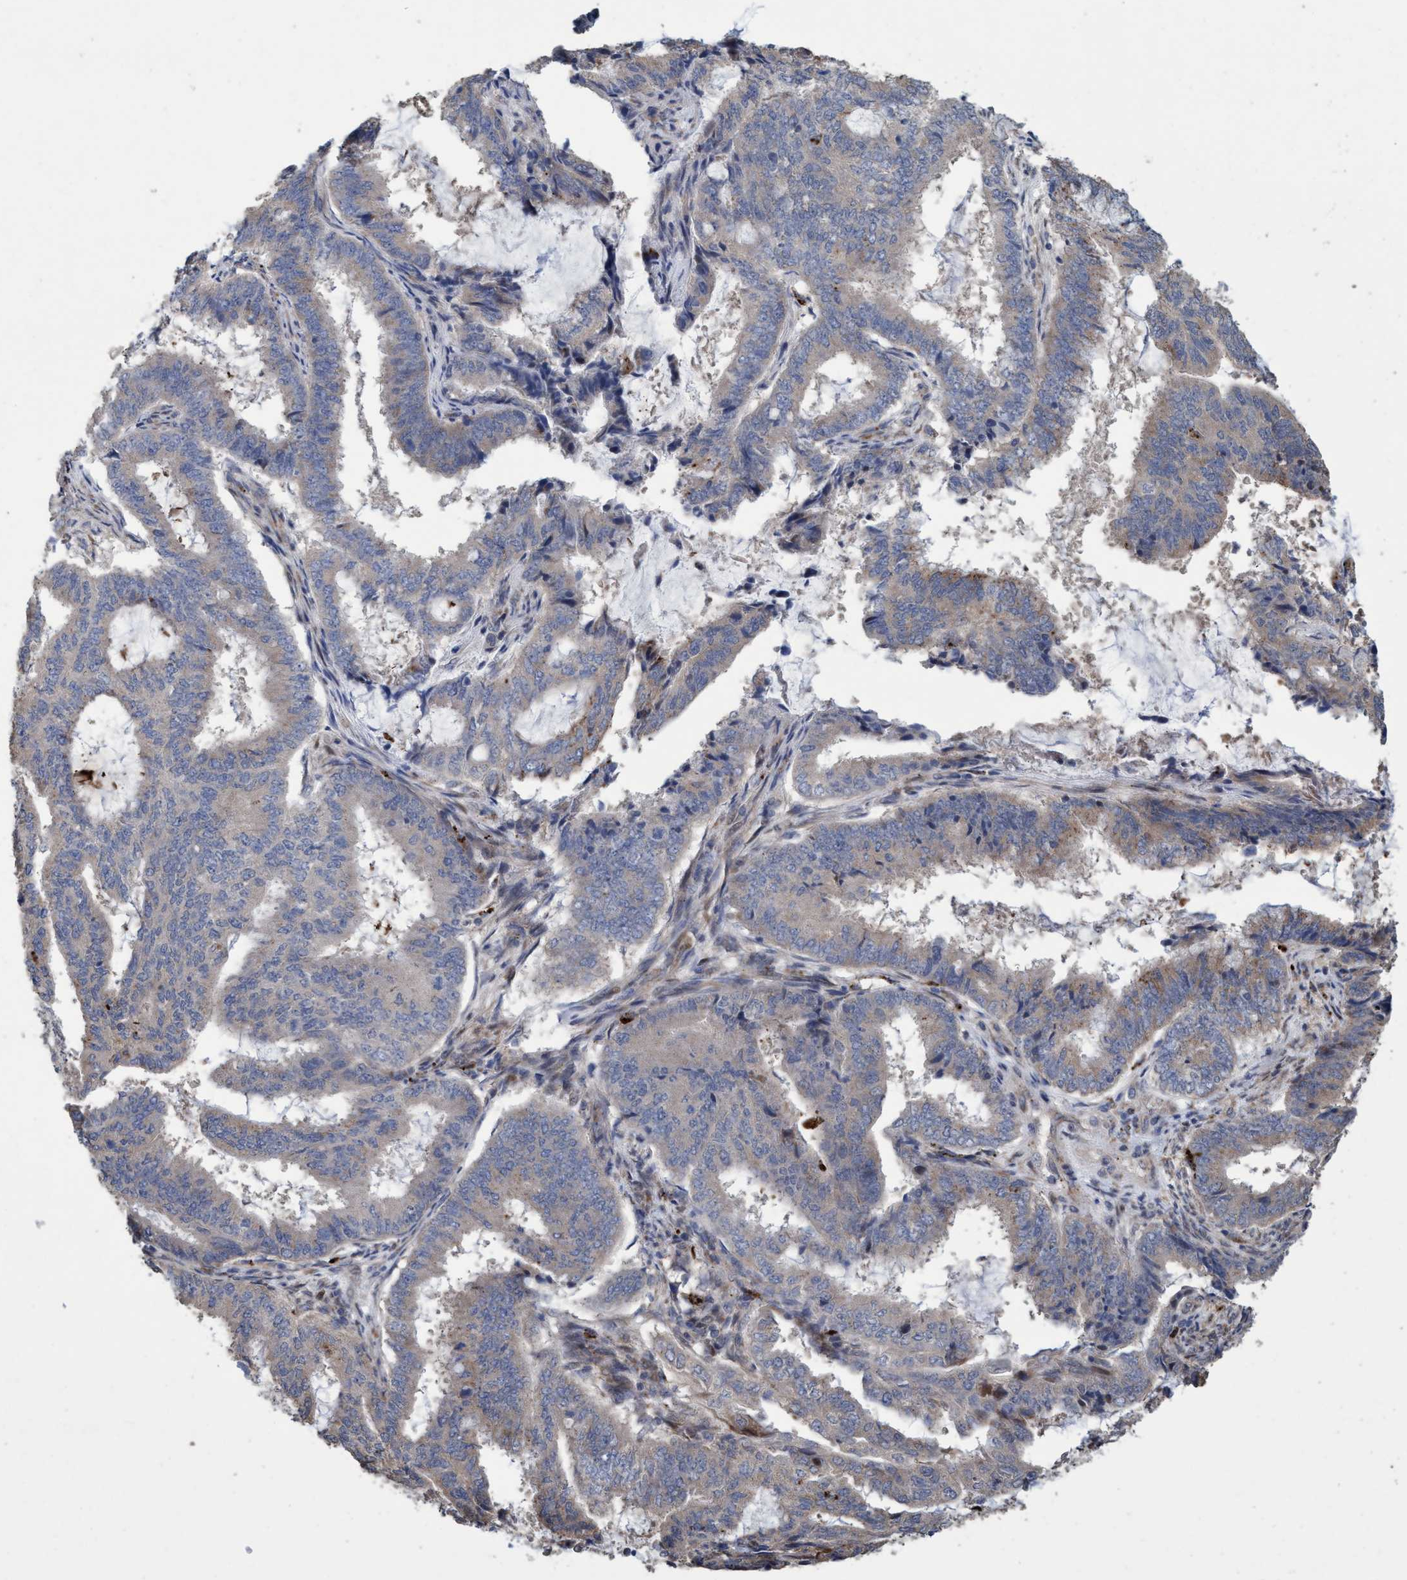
{"staining": {"intensity": "negative", "quantity": "none", "location": "none"}, "tissue": "endometrial cancer", "cell_type": "Tumor cells", "image_type": "cancer", "snomed": [{"axis": "morphology", "description": "Adenocarcinoma, NOS"}, {"axis": "topography", "description": "Endometrium"}], "caption": "Micrograph shows no protein expression in tumor cells of adenocarcinoma (endometrial) tissue.", "gene": "BBS9", "patient": {"sex": "female", "age": 51}}